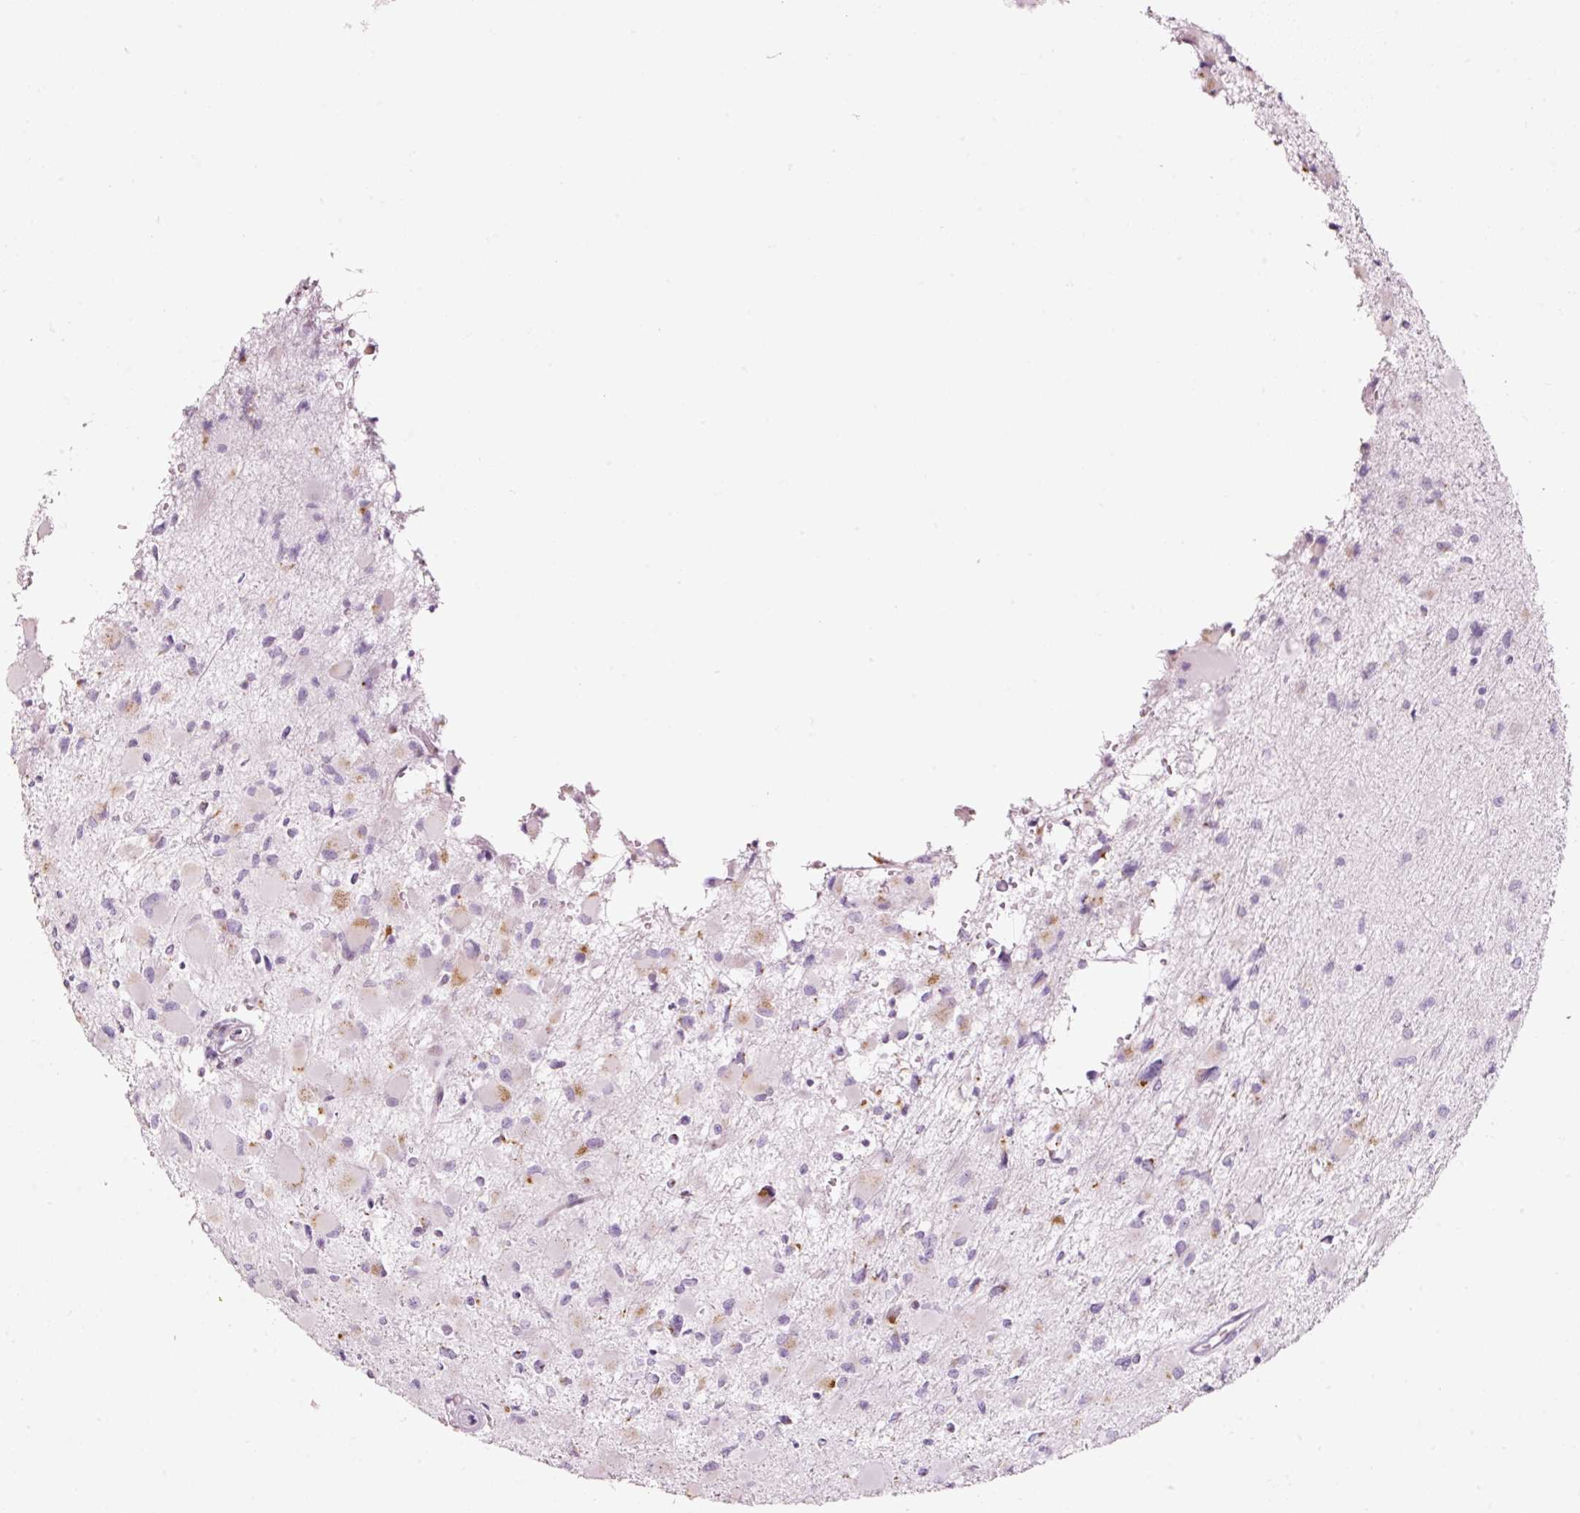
{"staining": {"intensity": "negative", "quantity": "none", "location": "none"}, "tissue": "glioma", "cell_type": "Tumor cells", "image_type": "cancer", "snomed": [{"axis": "morphology", "description": "Glioma, malignant, High grade"}, {"axis": "topography", "description": "Cerebral cortex"}], "caption": "Tumor cells show no significant protein positivity in glioma.", "gene": "SDF4", "patient": {"sex": "female", "age": 36}}